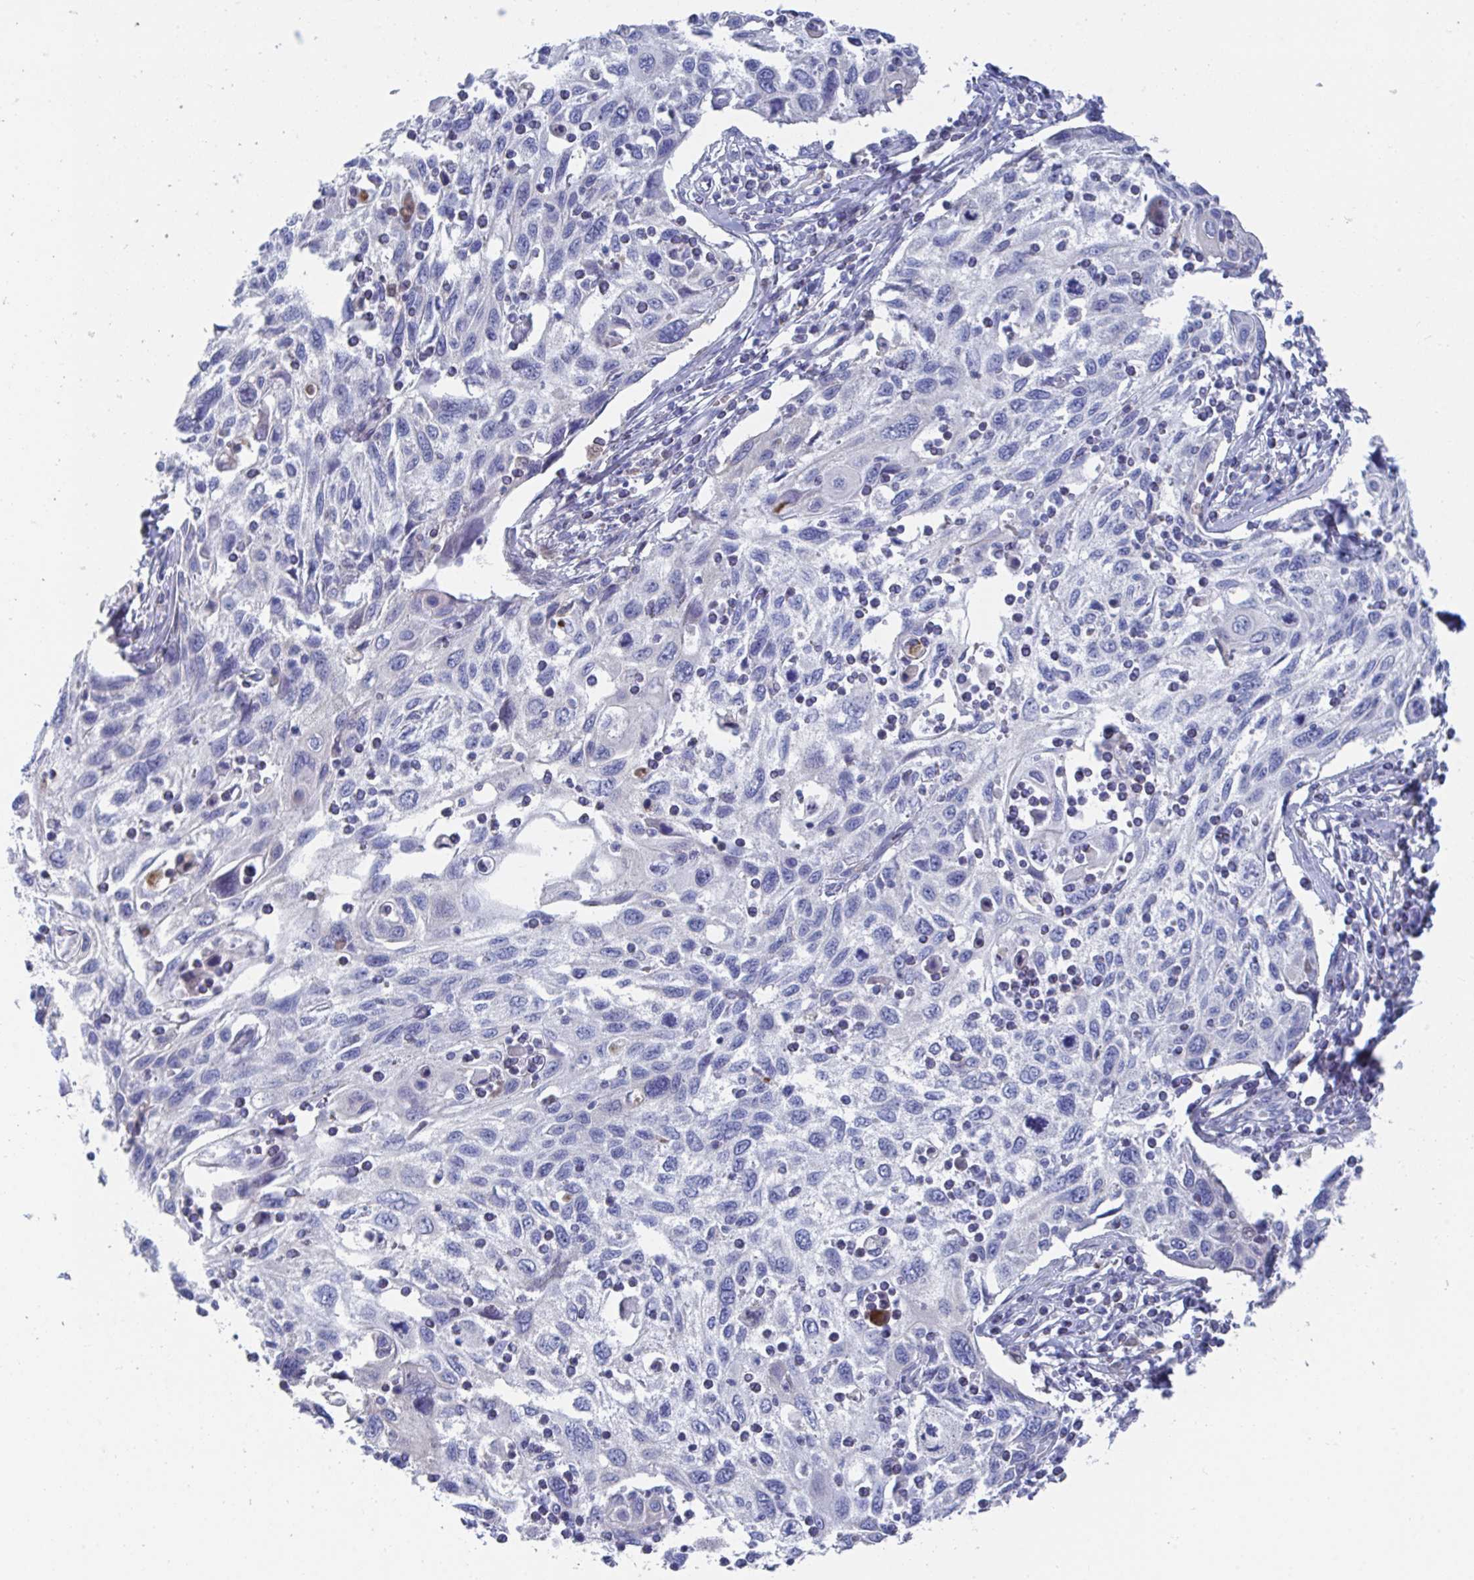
{"staining": {"intensity": "negative", "quantity": "none", "location": "none"}, "tissue": "cervical cancer", "cell_type": "Tumor cells", "image_type": "cancer", "snomed": [{"axis": "morphology", "description": "Squamous cell carcinoma, NOS"}, {"axis": "topography", "description": "Cervix"}], "caption": "Human squamous cell carcinoma (cervical) stained for a protein using IHC exhibits no expression in tumor cells.", "gene": "TNFAIP6", "patient": {"sex": "female", "age": 70}}